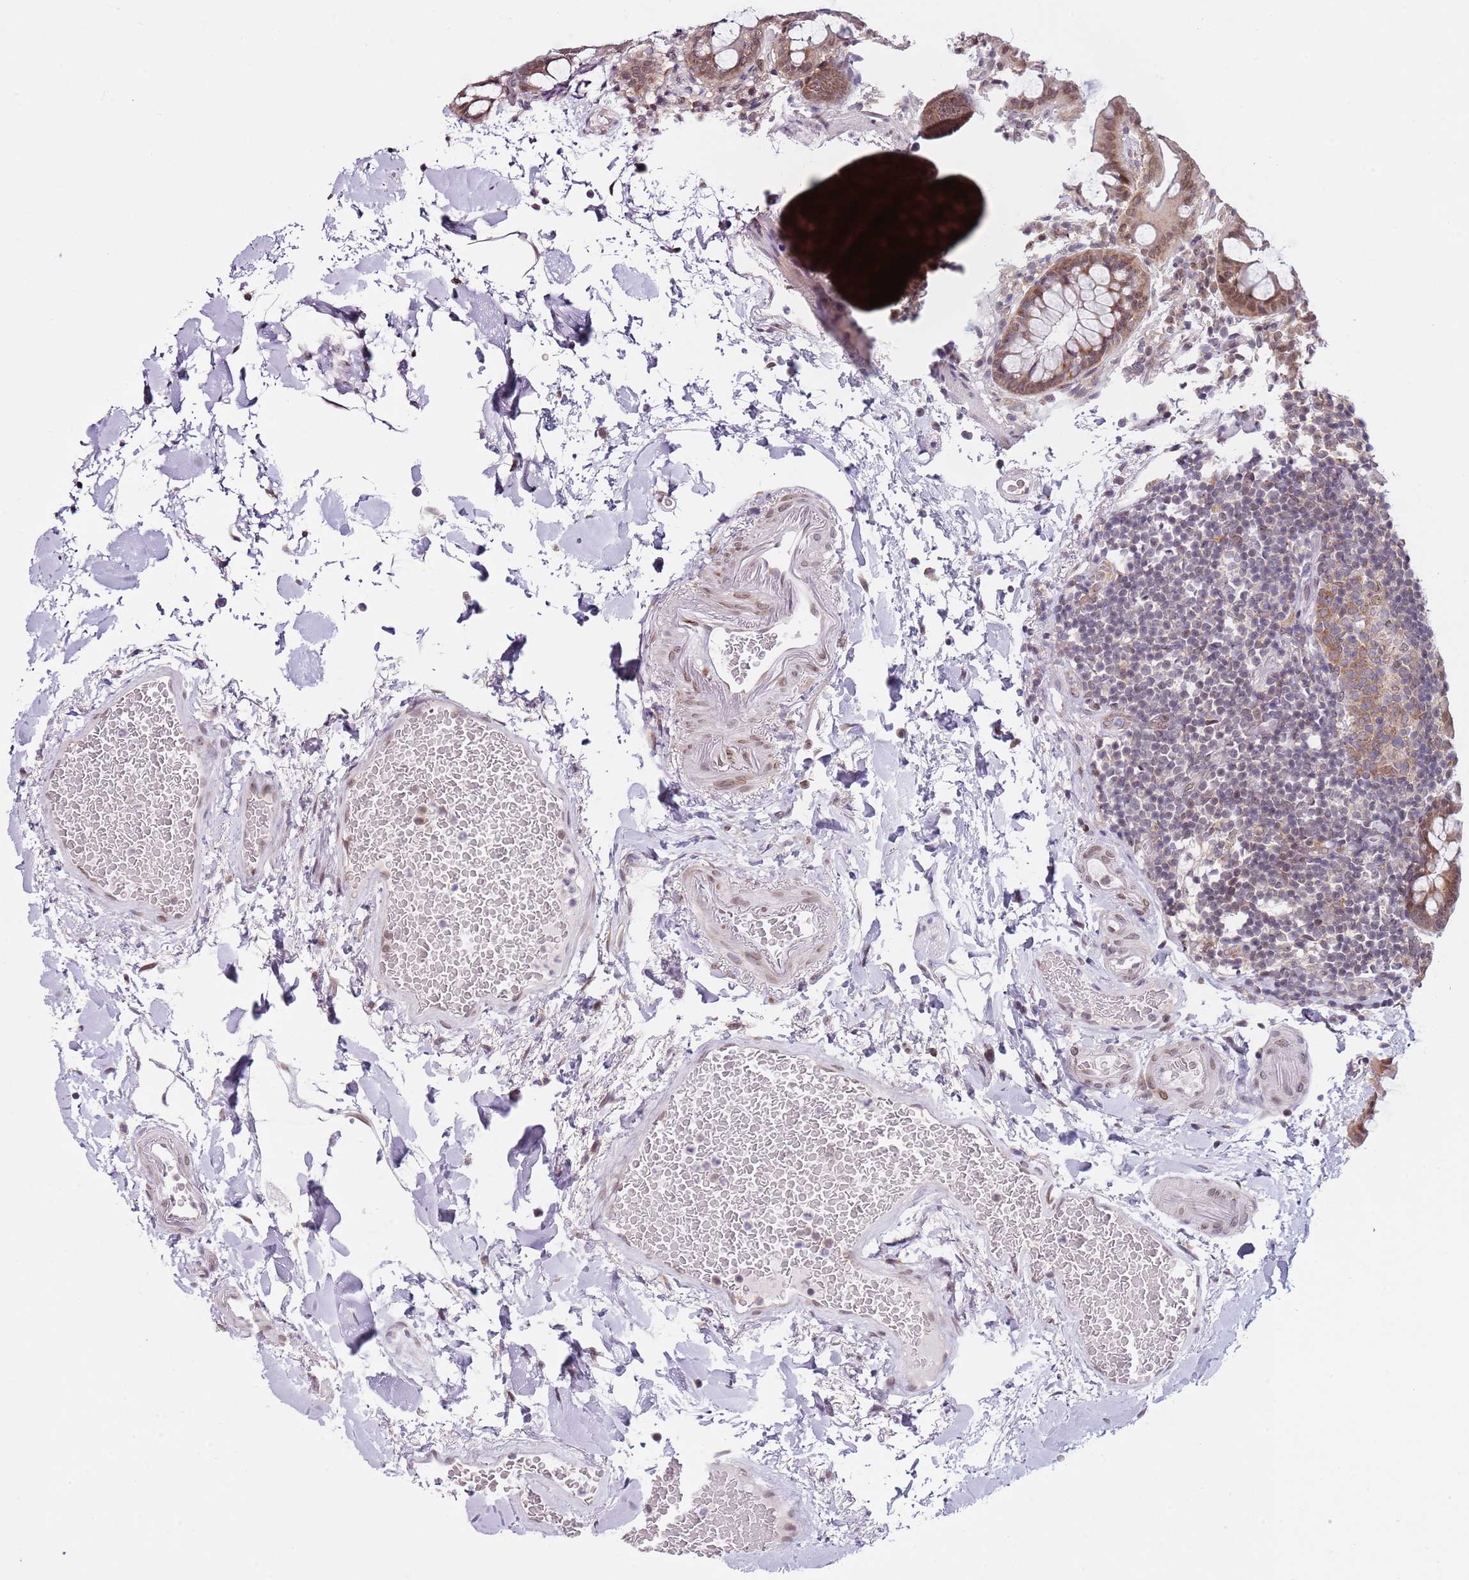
{"staining": {"intensity": "weak", "quantity": "25%-75%", "location": "nuclear"}, "tissue": "colon", "cell_type": "Endothelial cells", "image_type": "normal", "snomed": [{"axis": "morphology", "description": "Normal tissue, NOS"}, {"axis": "topography", "description": "Colon"}], "caption": "Endothelial cells display weak nuclear positivity in about 25%-75% of cells in benign colon.", "gene": "SLC25A32", "patient": {"sex": "male", "age": 75}}